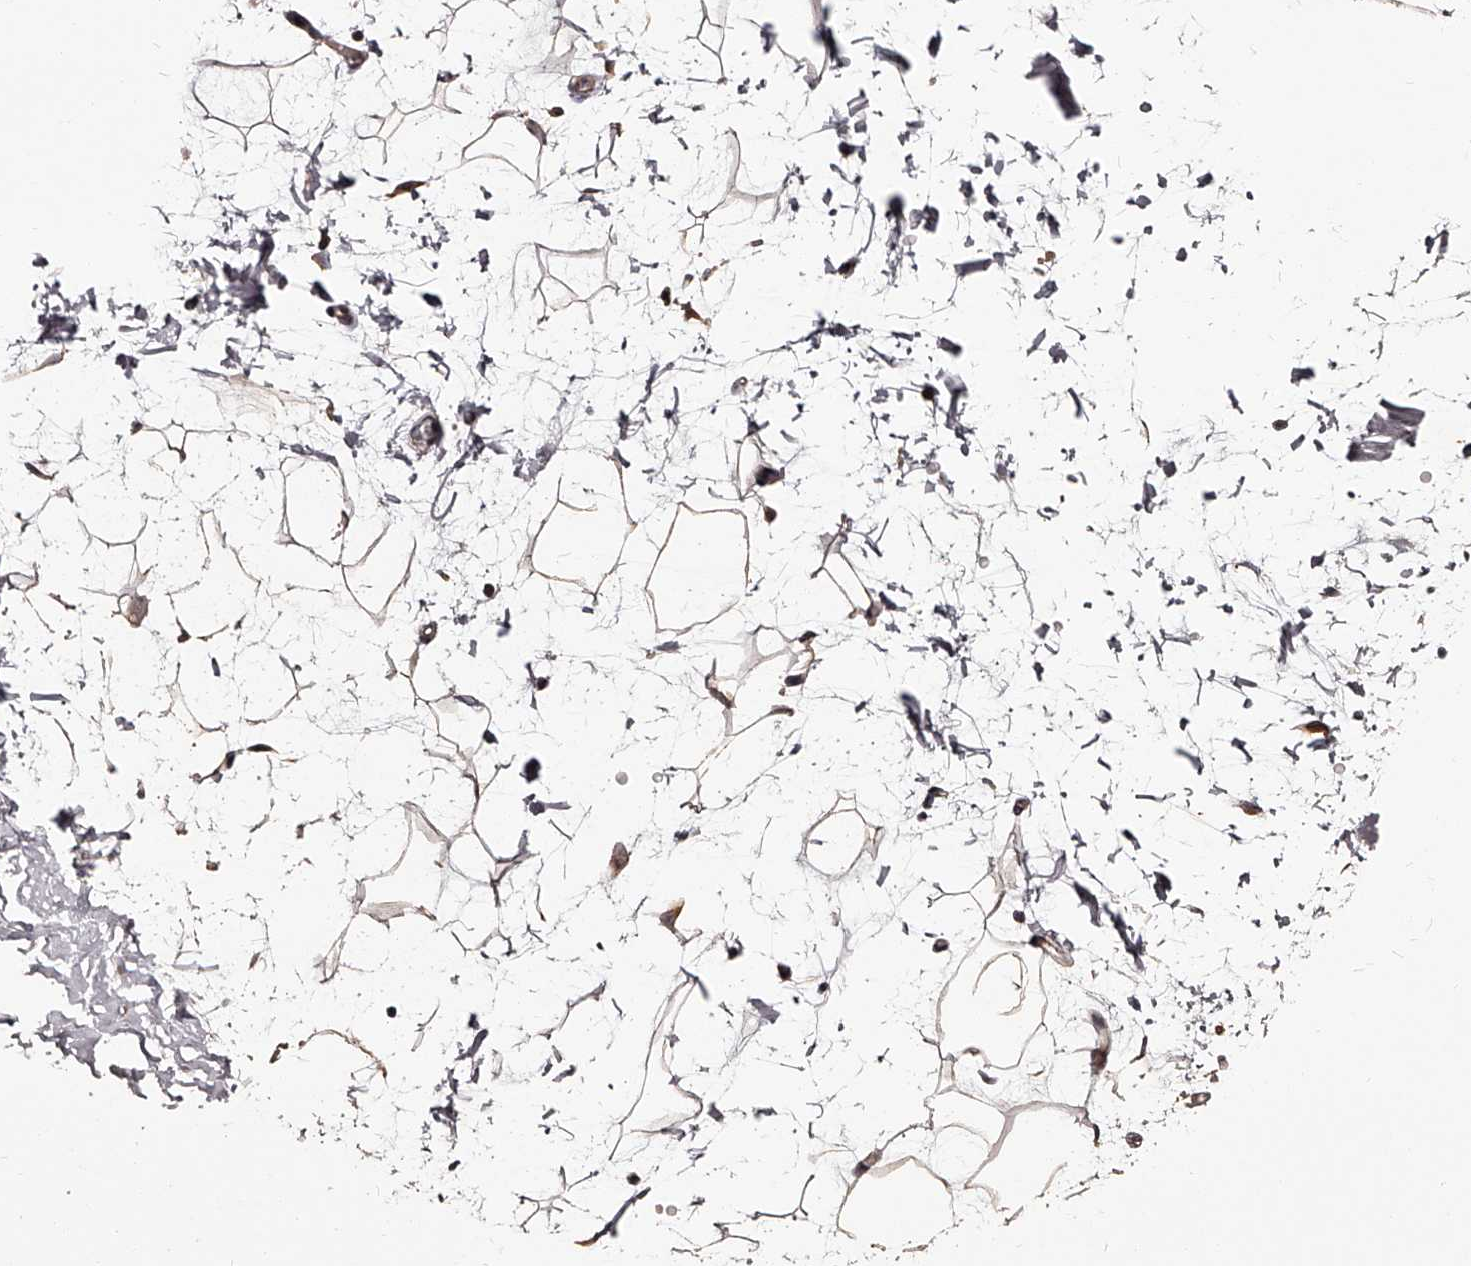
{"staining": {"intensity": "moderate", "quantity": ">75%", "location": "cytoplasmic/membranous"}, "tissue": "adipose tissue", "cell_type": "Adipocytes", "image_type": "normal", "snomed": [{"axis": "morphology", "description": "Normal tissue, NOS"}, {"axis": "topography", "description": "Soft tissue"}], "caption": "Brown immunohistochemical staining in benign human adipose tissue displays moderate cytoplasmic/membranous expression in about >75% of adipocytes. Using DAB (3,3'-diaminobenzidine) (brown) and hematoxylin (blue) stains, captured at high magnification using brightfield microscopy.", "gene": "RSC1A1", "patient": {"sex": "male", "age": 72}}